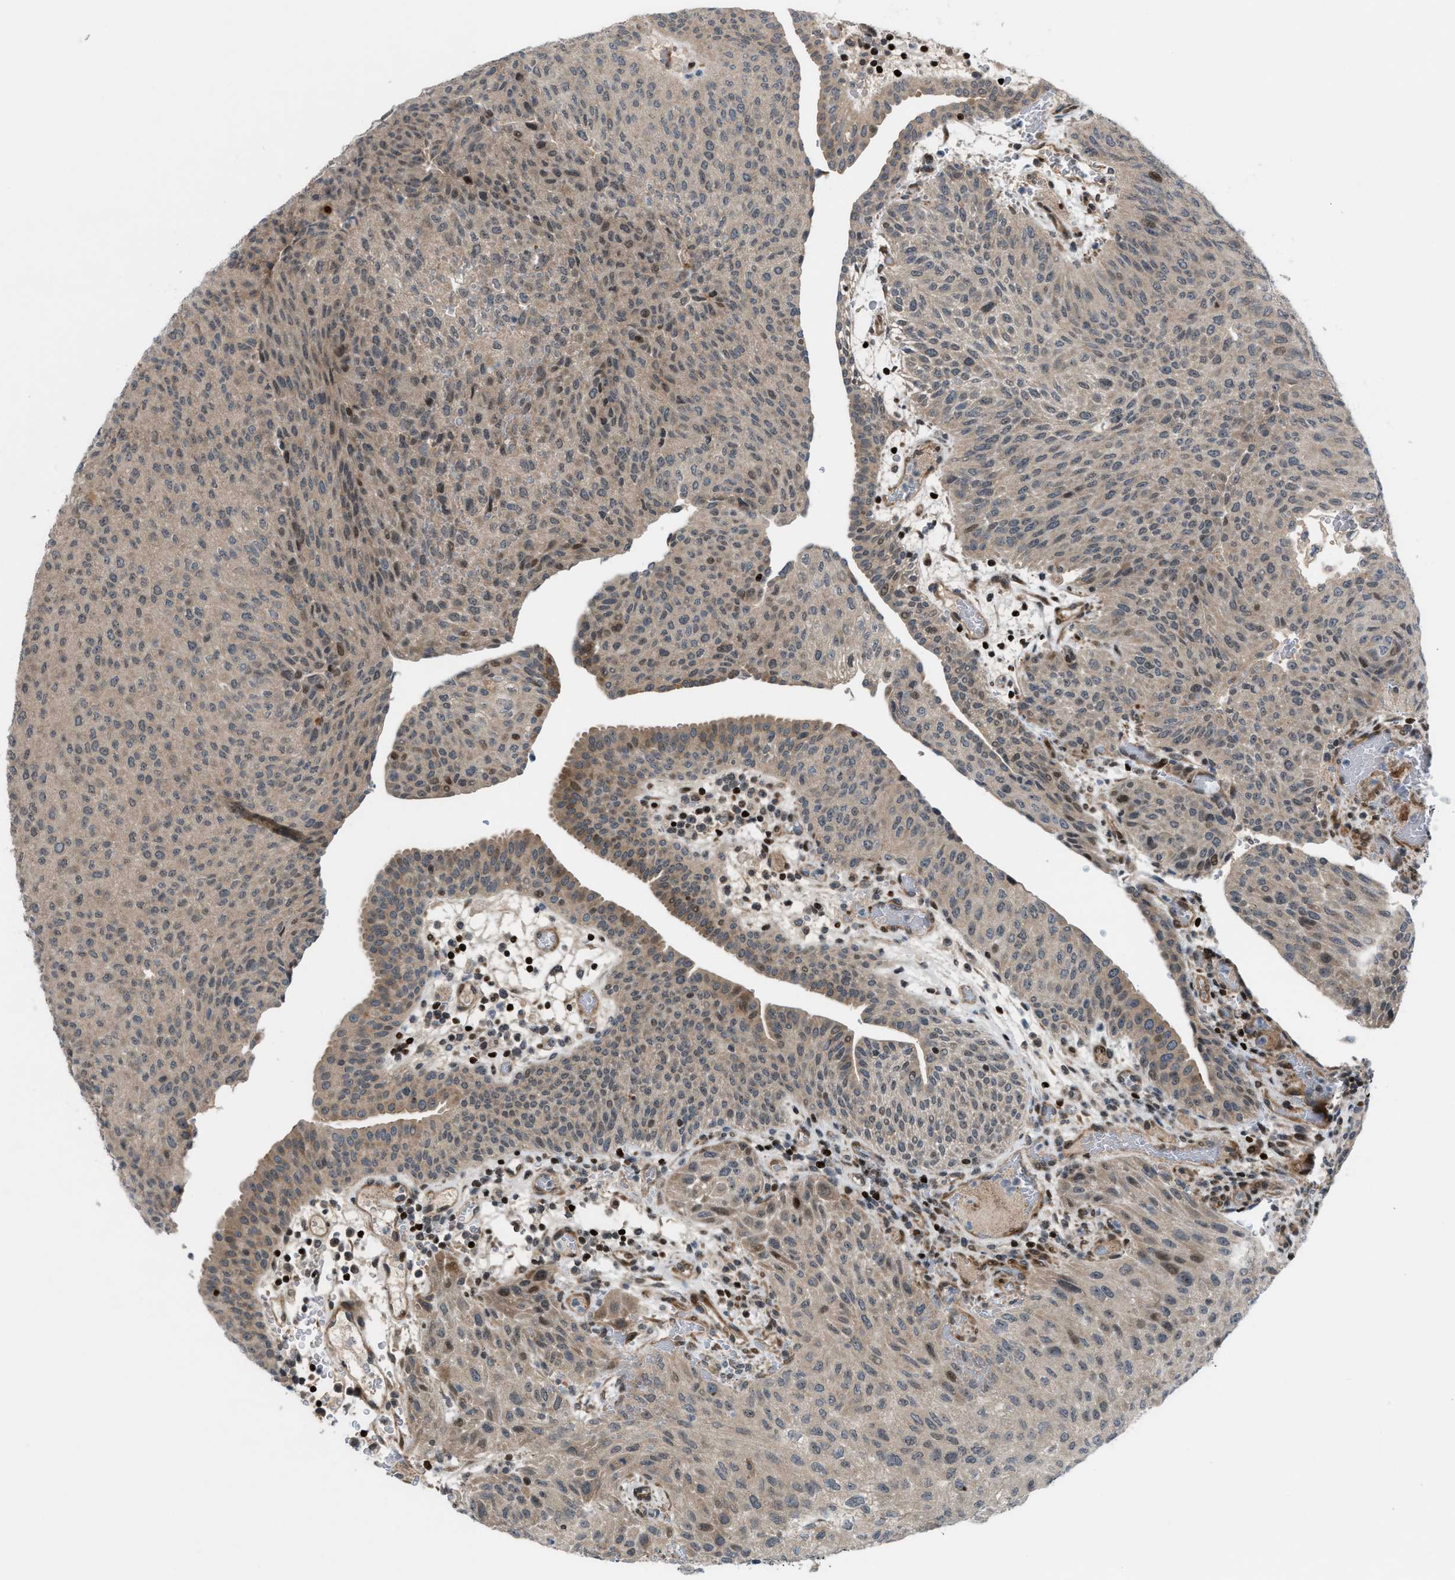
{"staining": {"intensity": "weak", "quantity": ">75%", "location": "cytoplasmic/membranous"}, "tissue": "urothelial cancer", "cell_type": "Tumor cells", "image_type": "cancer", "snomed": [{"axis": "morphology", "description": "Urothelial carcinoma, Low grade"}, {"axis": "morphology", "description": "Urothelial carcinoma, High grade"}, {"axis": "topography", "description": "Urinary bladder"}], "caption": "Immunohistochemistry histopathology image of neoplastic tissue: human urothelial carcinoma (high-grade) stained using immunohistochemistry (IHC) shows low levels of weak protein expression localized specifically in the cytoplasmic/membranous of tumor cells, appearing as a cytoplasmic/membranous brown color.", "gene": "ZNF276", "patient": {"sex": "male", "age": 35}}